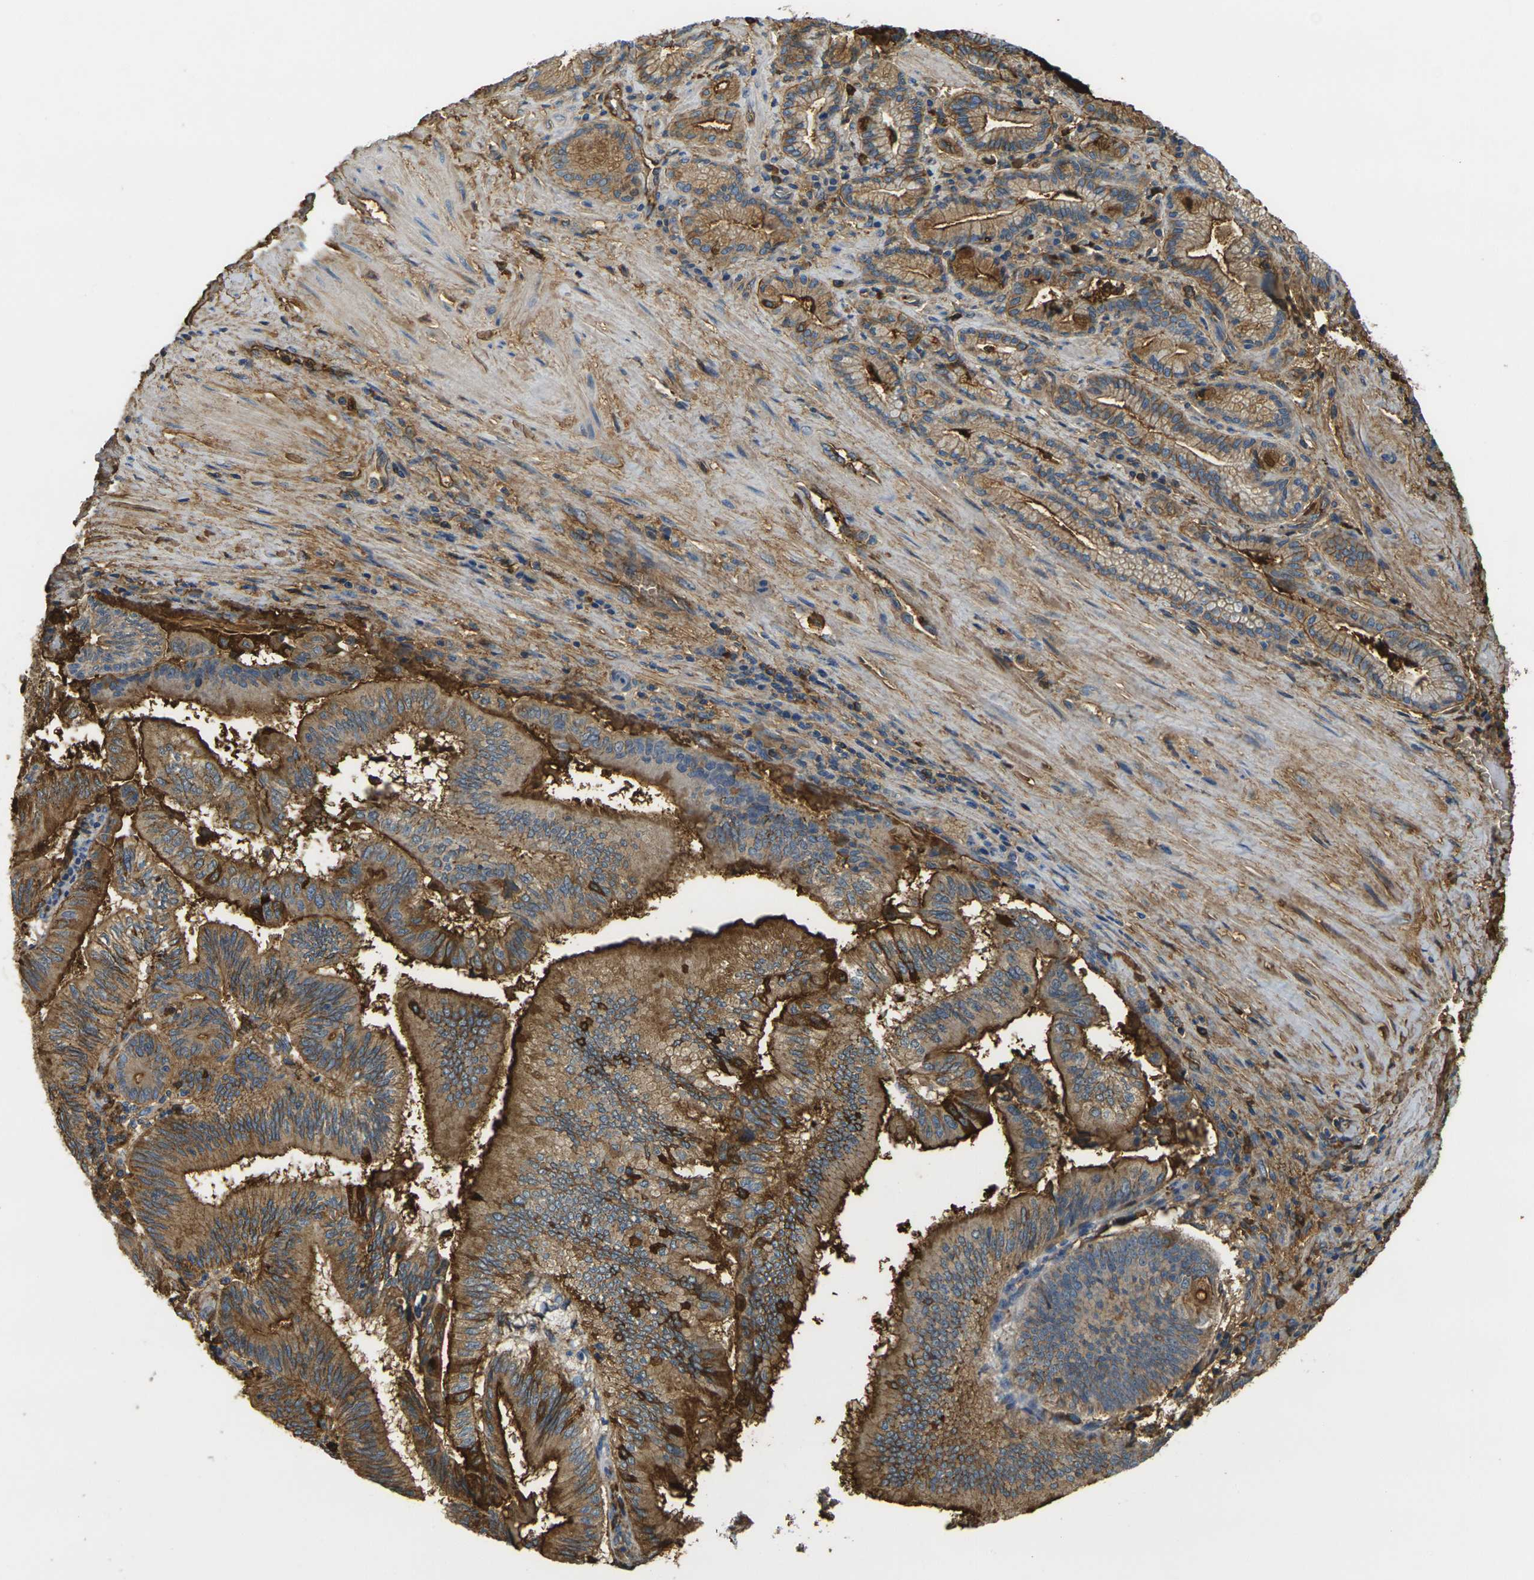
{"staining": {"intensity": "strong", "quantity": ">75%", "location": "cytoplasmic/membranous"}, "tissue": "pancreatic cancer", "cell_type": "Tumor cells", "image_type": "cancer", "snomed": [{"axis": "morphology", "description": "Adenocarcinoma, NOS"}, {"axis": "topography", "description": "Pancreas"}], "caption": "Immunohistochemistry (IHC) (DAB) staining of pancreatic cancer exhibits strong cytoplasmic/membranous protein expression in approximately >75% of tumor cells. Nuclei are stained in blue.", "gene": "PLCD1", "patient": {"sex": "male", "age": 82}}